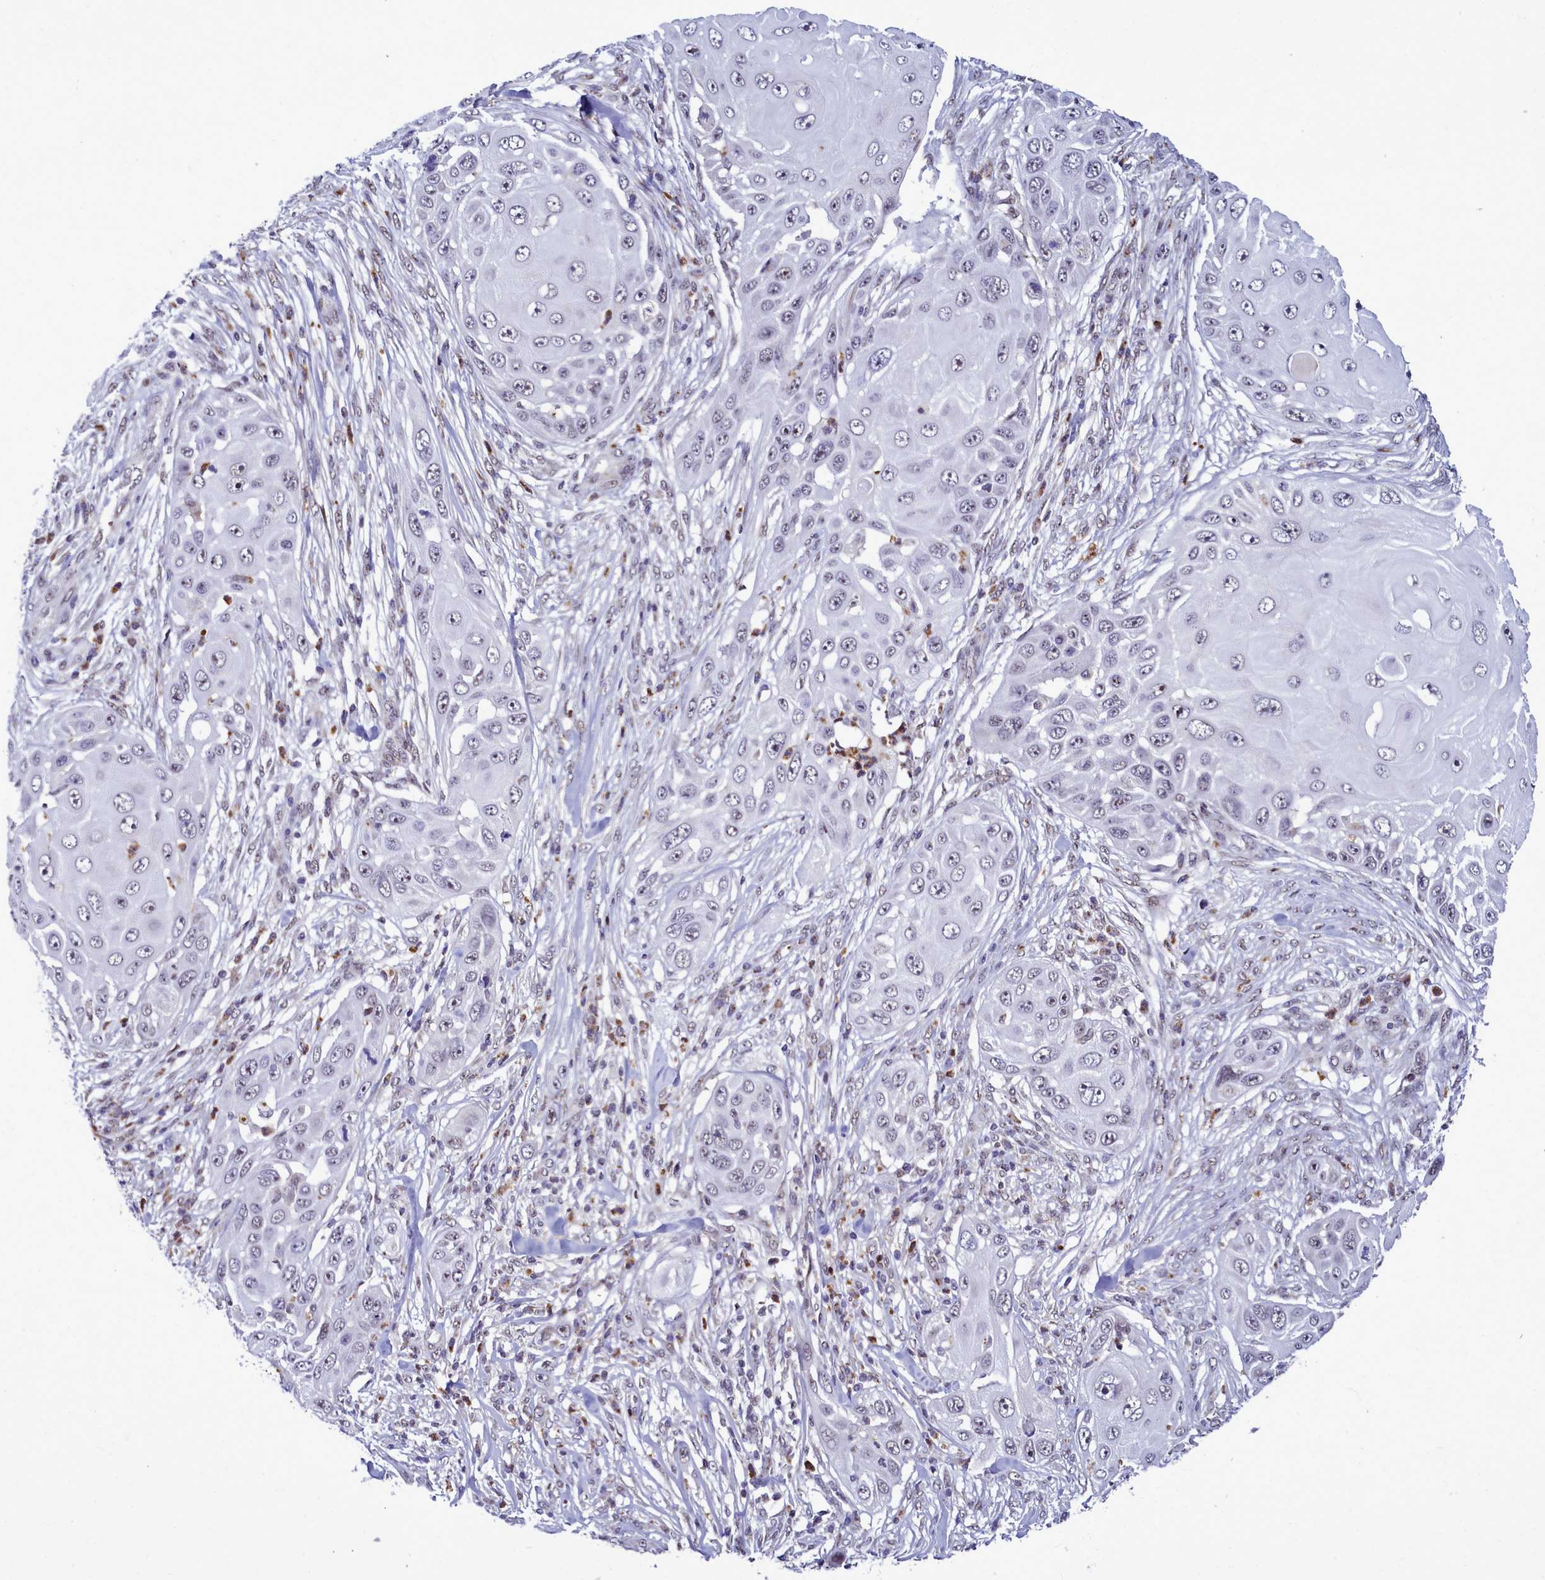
{"staining": {"intensity": "negative", "quantity": "none", "location": "none"}, "tissue": "skin cancer", "cell_type": "Tumor cells", "image_type": "cancer", "snomed": [{"axis": "morphology", "description": "Squamous cell carcinoma, NOS"}, {"axis": "topography", "description": "Skin"}], "caption": "Immunohistochemistry image of human skin cancer stained for a protein (brown), which exhibits no staining in tumor cells. (Immunohistochemistry (ihc), brightfield microscopy, high magnification).", "gene": "POM121L2", "patient": {"sex": "female", "age": 44}}